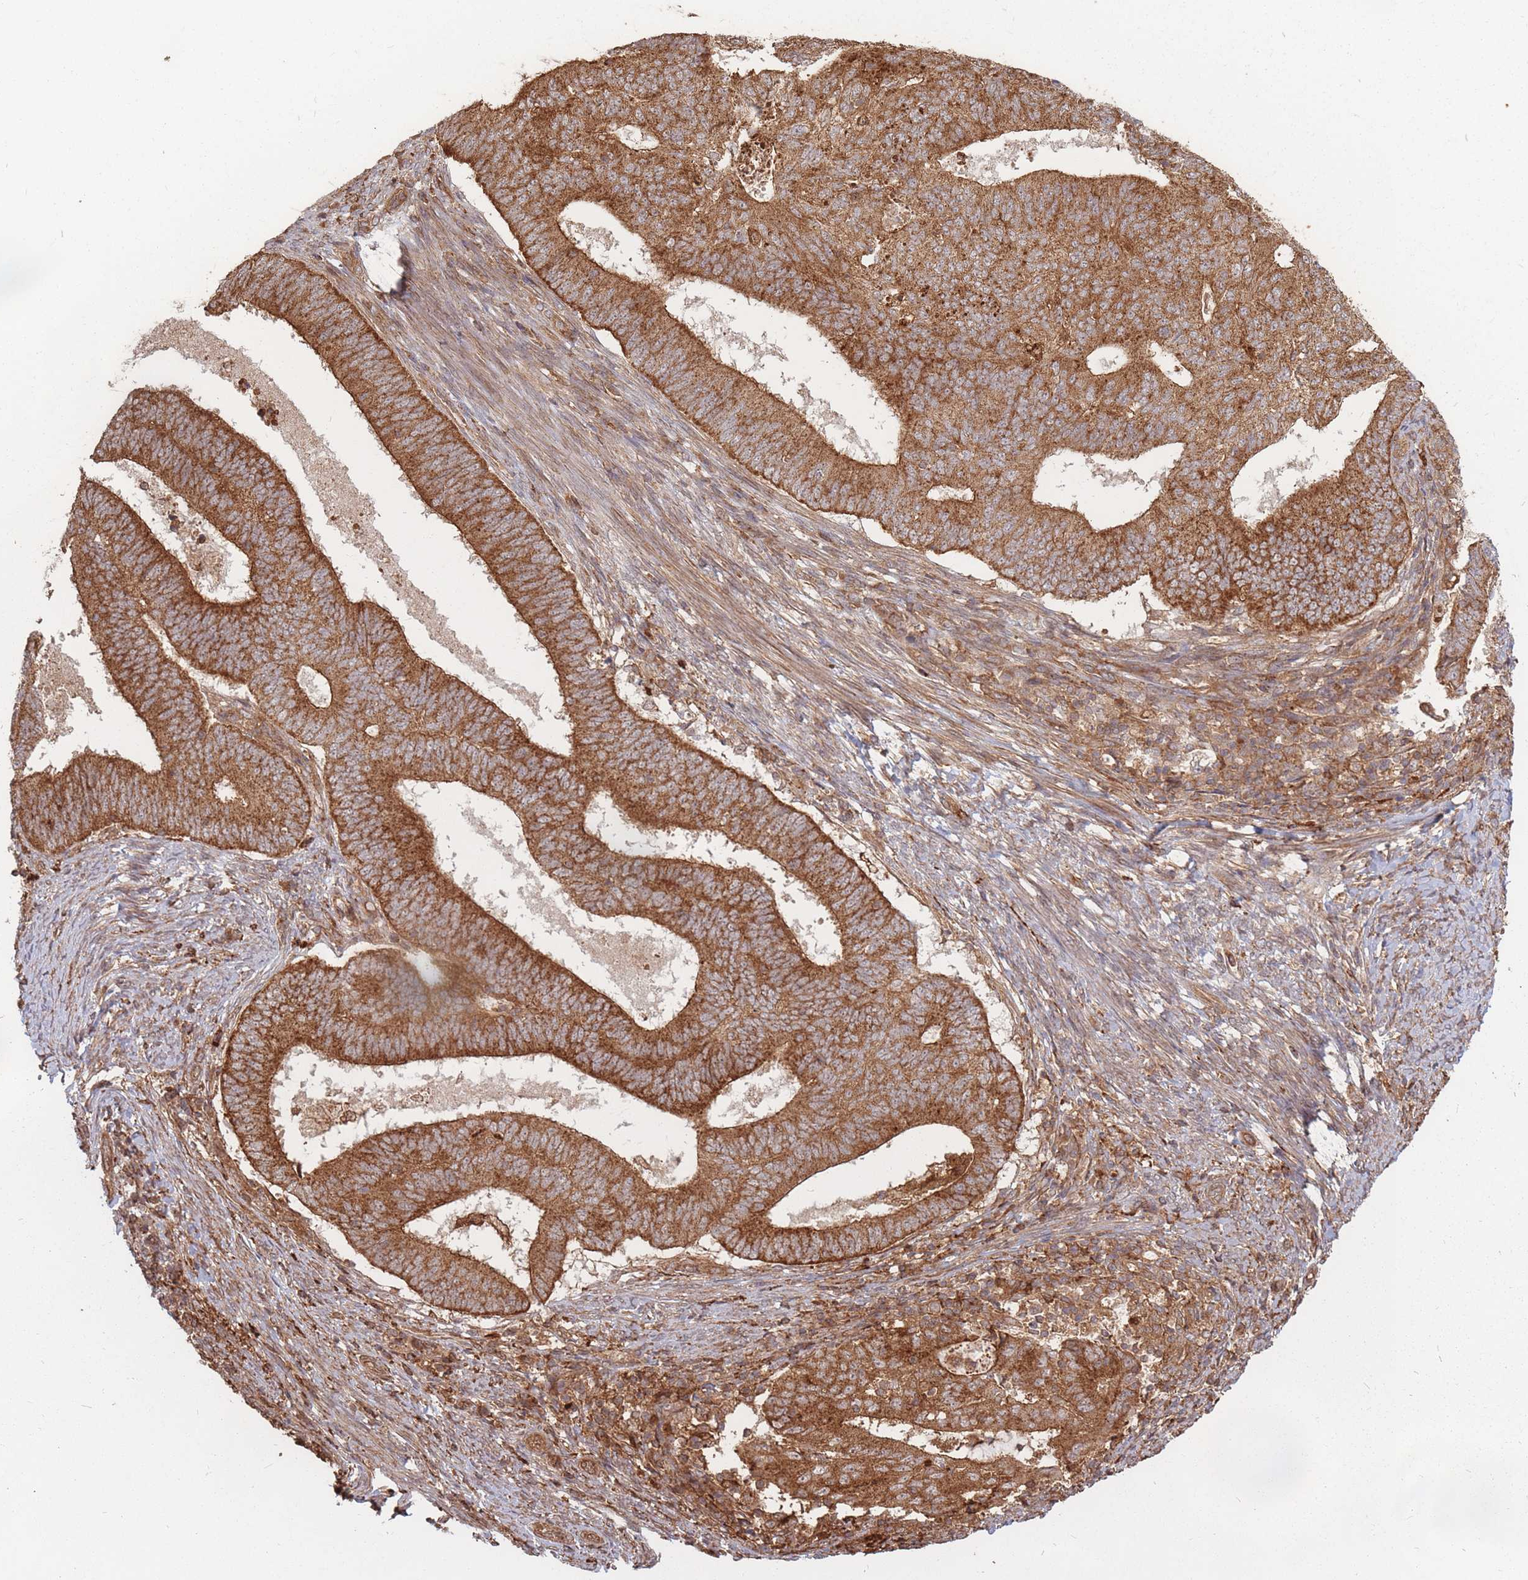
{"staining": {"intensity": "strong", "quantity": ">75%", "location": "cytoplasmic/membranous"}, "tissue": "endometrial cancer", "cell_type": "Tumor cells", "image_type": "cancer", "snomed": [{"axis": "morphology", "description": "Adenocarcinoma, NOS"}, {"axis": "topography", "description": "Endometrium"}], "caption": "Approximately >75% of tumor cells in human endometrial adenocarcinoma show strong cytoplasmic/membranous protein positivity as visualized by brown immunohistochemical staining.", "gene": "RASSF2", "patient": {"sex": "female", "age": 70}}